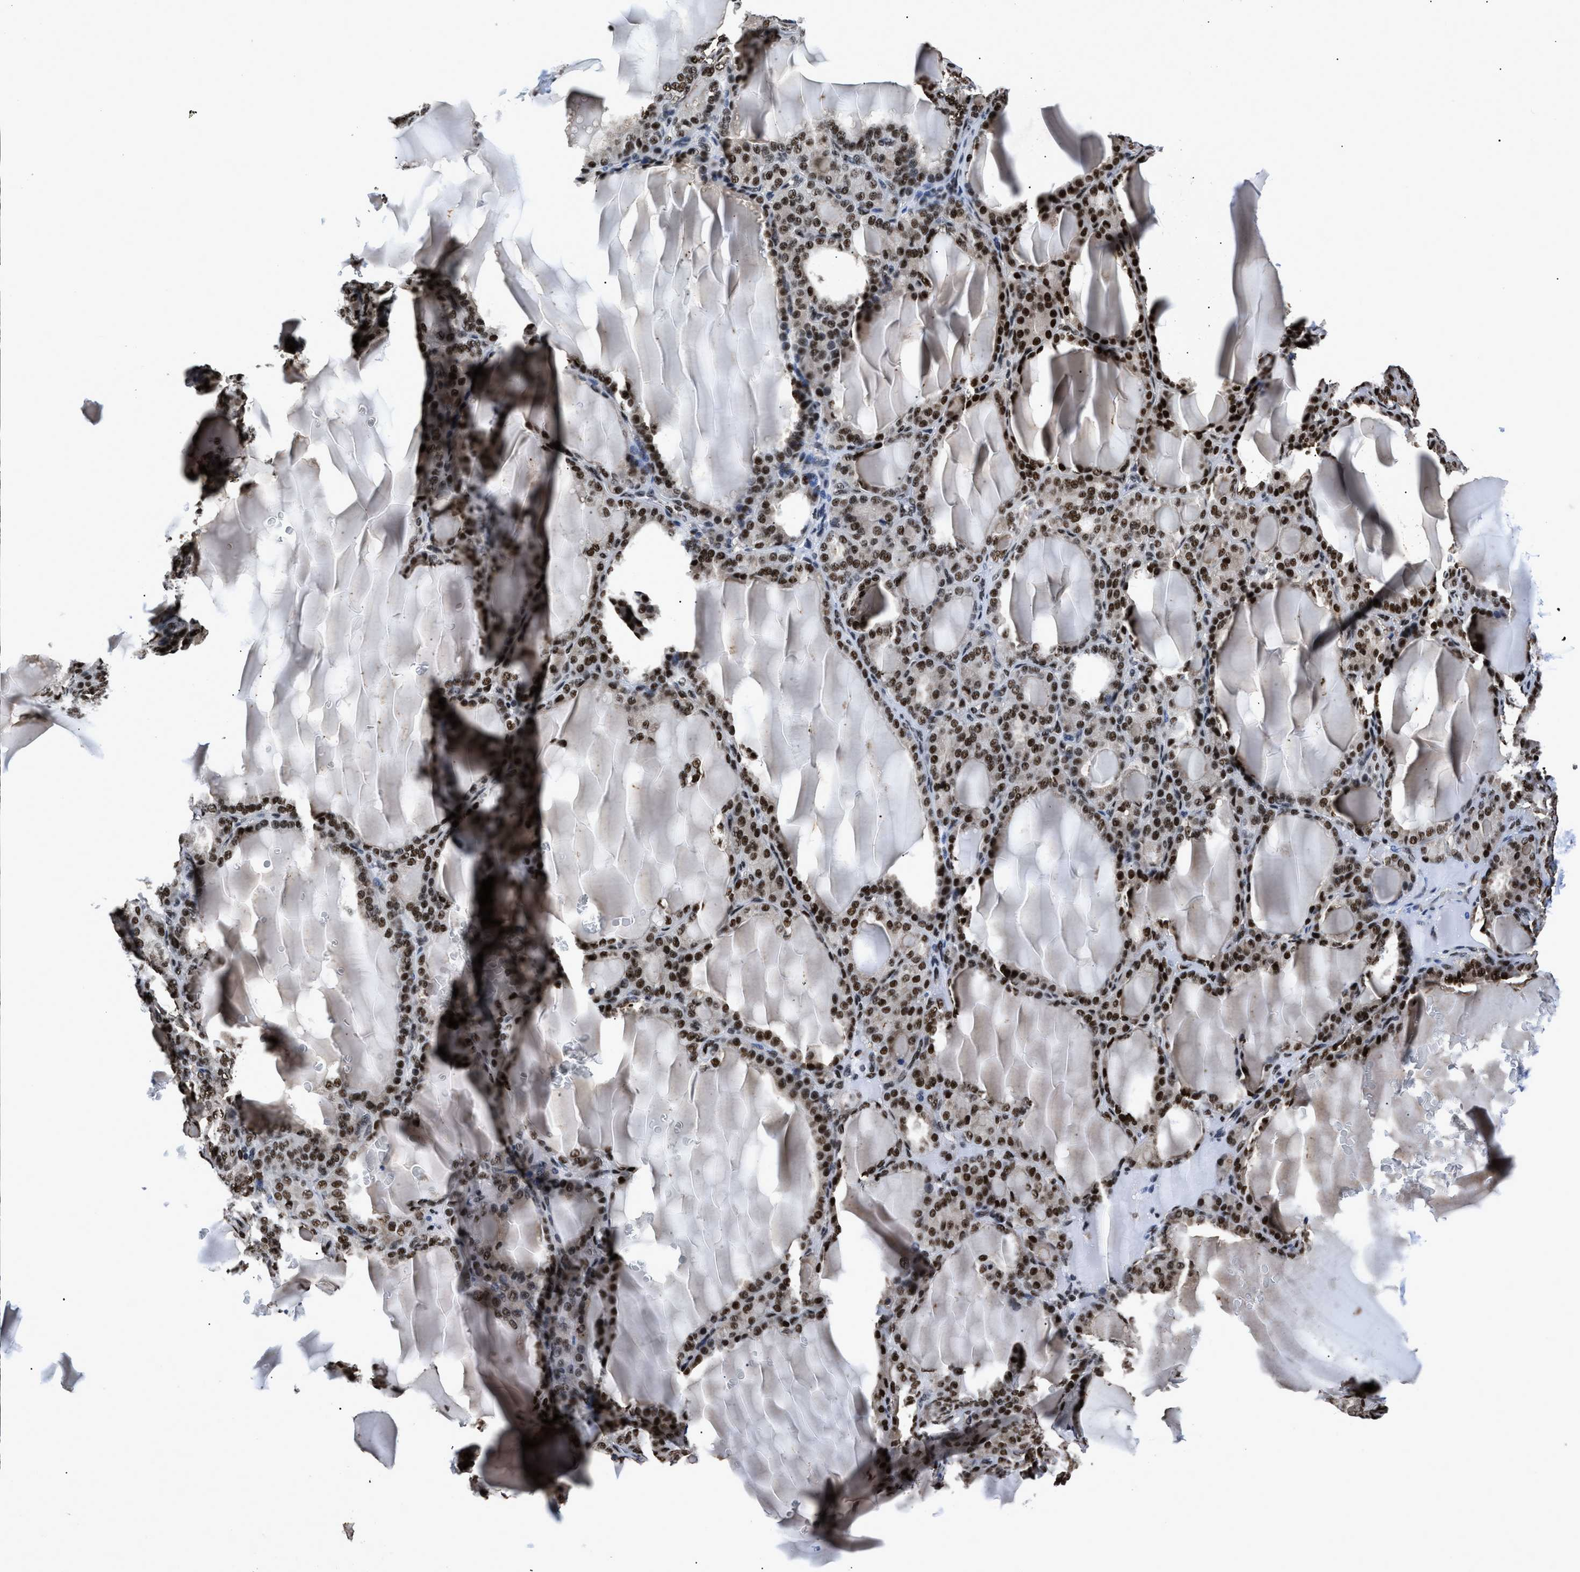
{"staining": {"intensity": "strong", "quantity": ">75%", "location": "nuclear"}, "tissue": "thyroid gland", "cell_type": "Glandular cells", "image_type": "normal", "snomed": [{"axis": "morphology", "description": "Normal tissue, NOS"}, {"axis": "topography", "description": "Thyroid gland"}], "caption": "Protein positivity by immunohistochemistry (IHC) demonstrates strong nuclear staining in approximately >75% of glandular cells in benign thyroid gland.", "gene": "HNRNPF", "patient": {"sex": "female", "age": 28}}